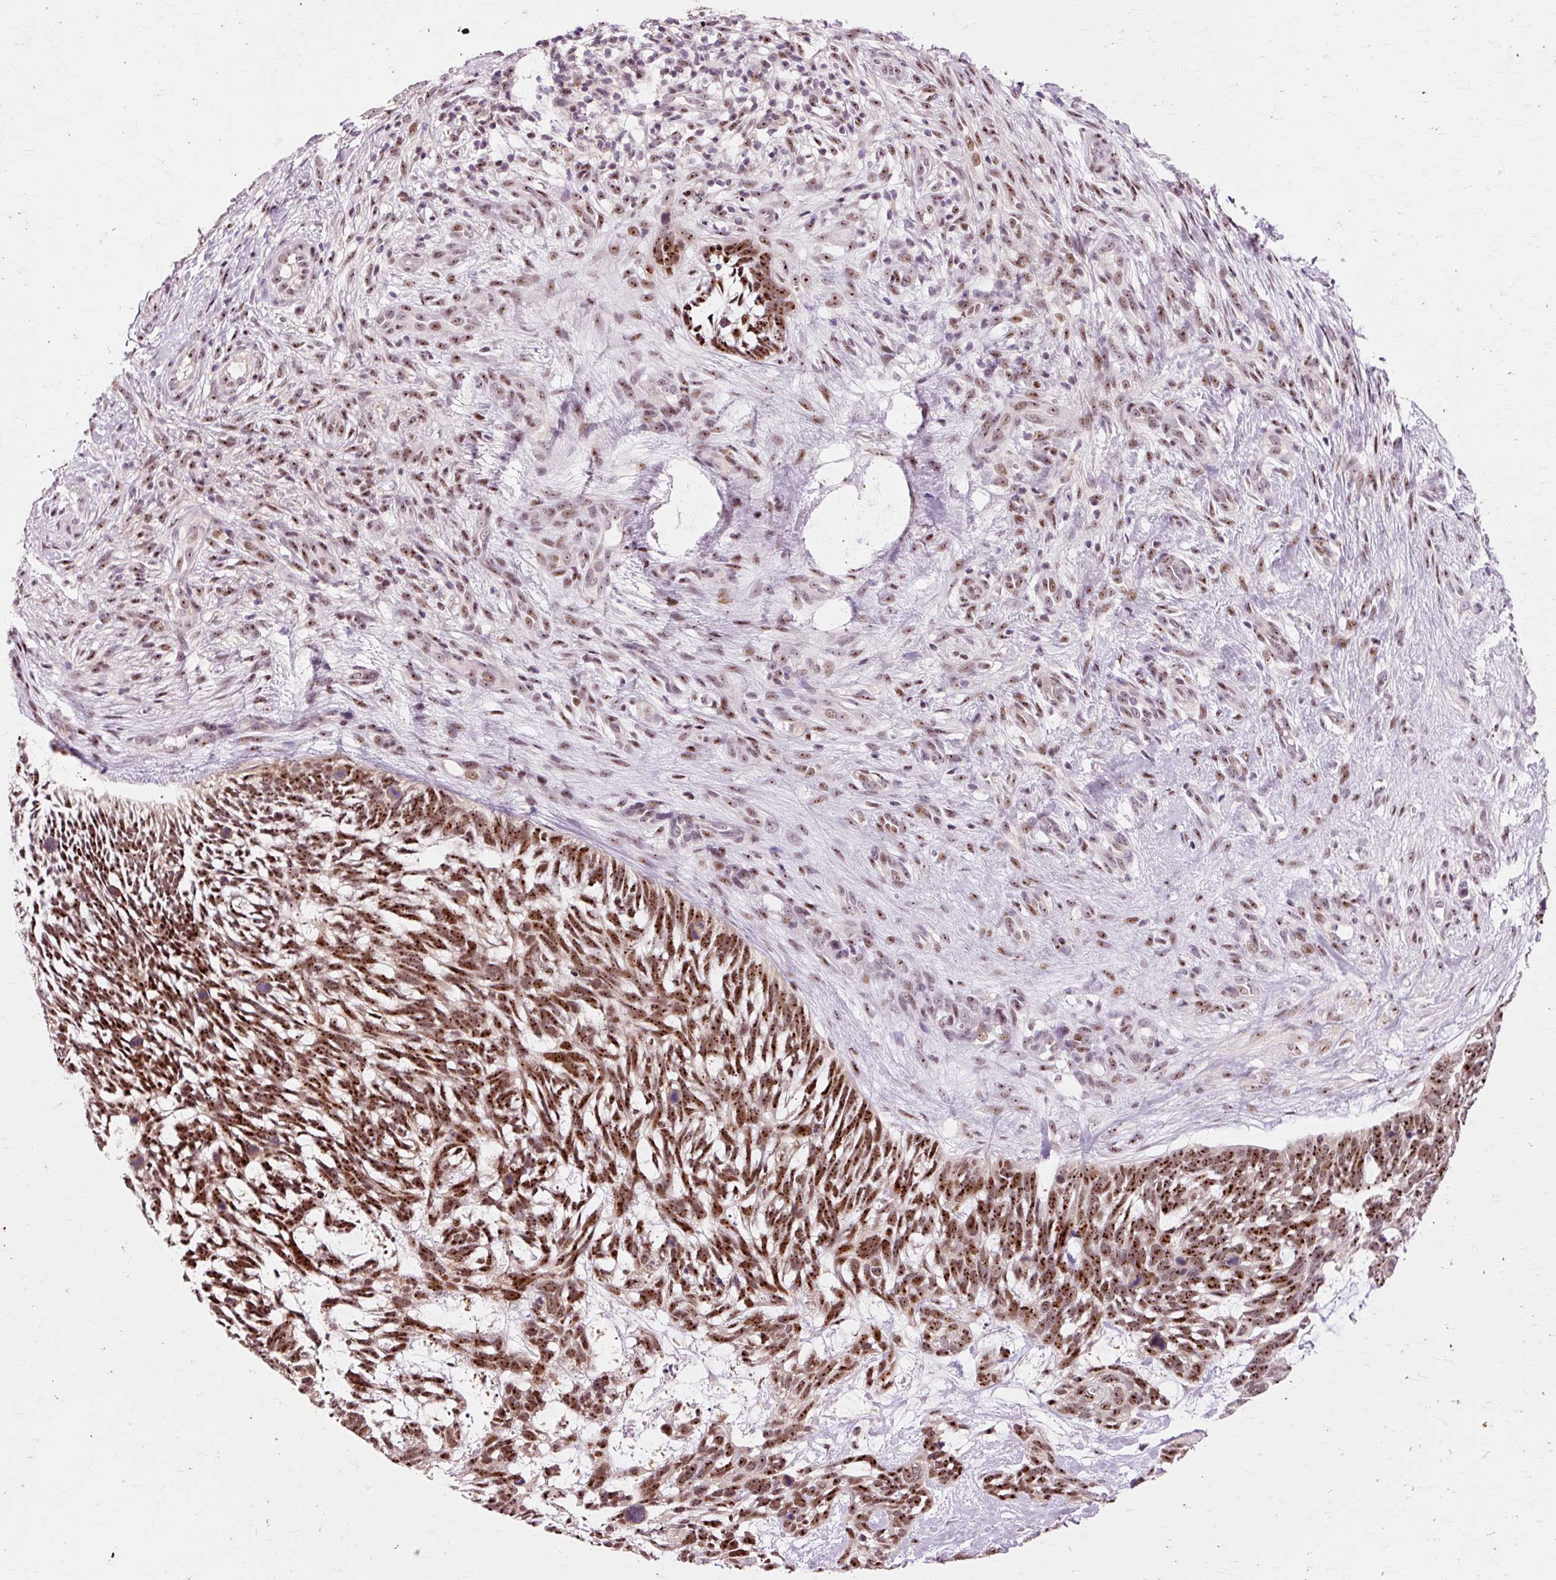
{"staining": {"intensity": "strong", "quantity": ">75%", "location": "nuclear"}, "tissue": "skin cancer", "cell_type": "Tumor cells", "image_type": "cancer", "snomed": [{"axis": "morphology", "description": "Basal cell carcinoma"}, {"axis": "topography", "description": "Skin"}], "caption": "Human skin basal cell carcinoma stained with a protein marker shows strong staining in tumor cells.", "gene": "MACROD2", "patient": {"sex": "male", "age": 88}}